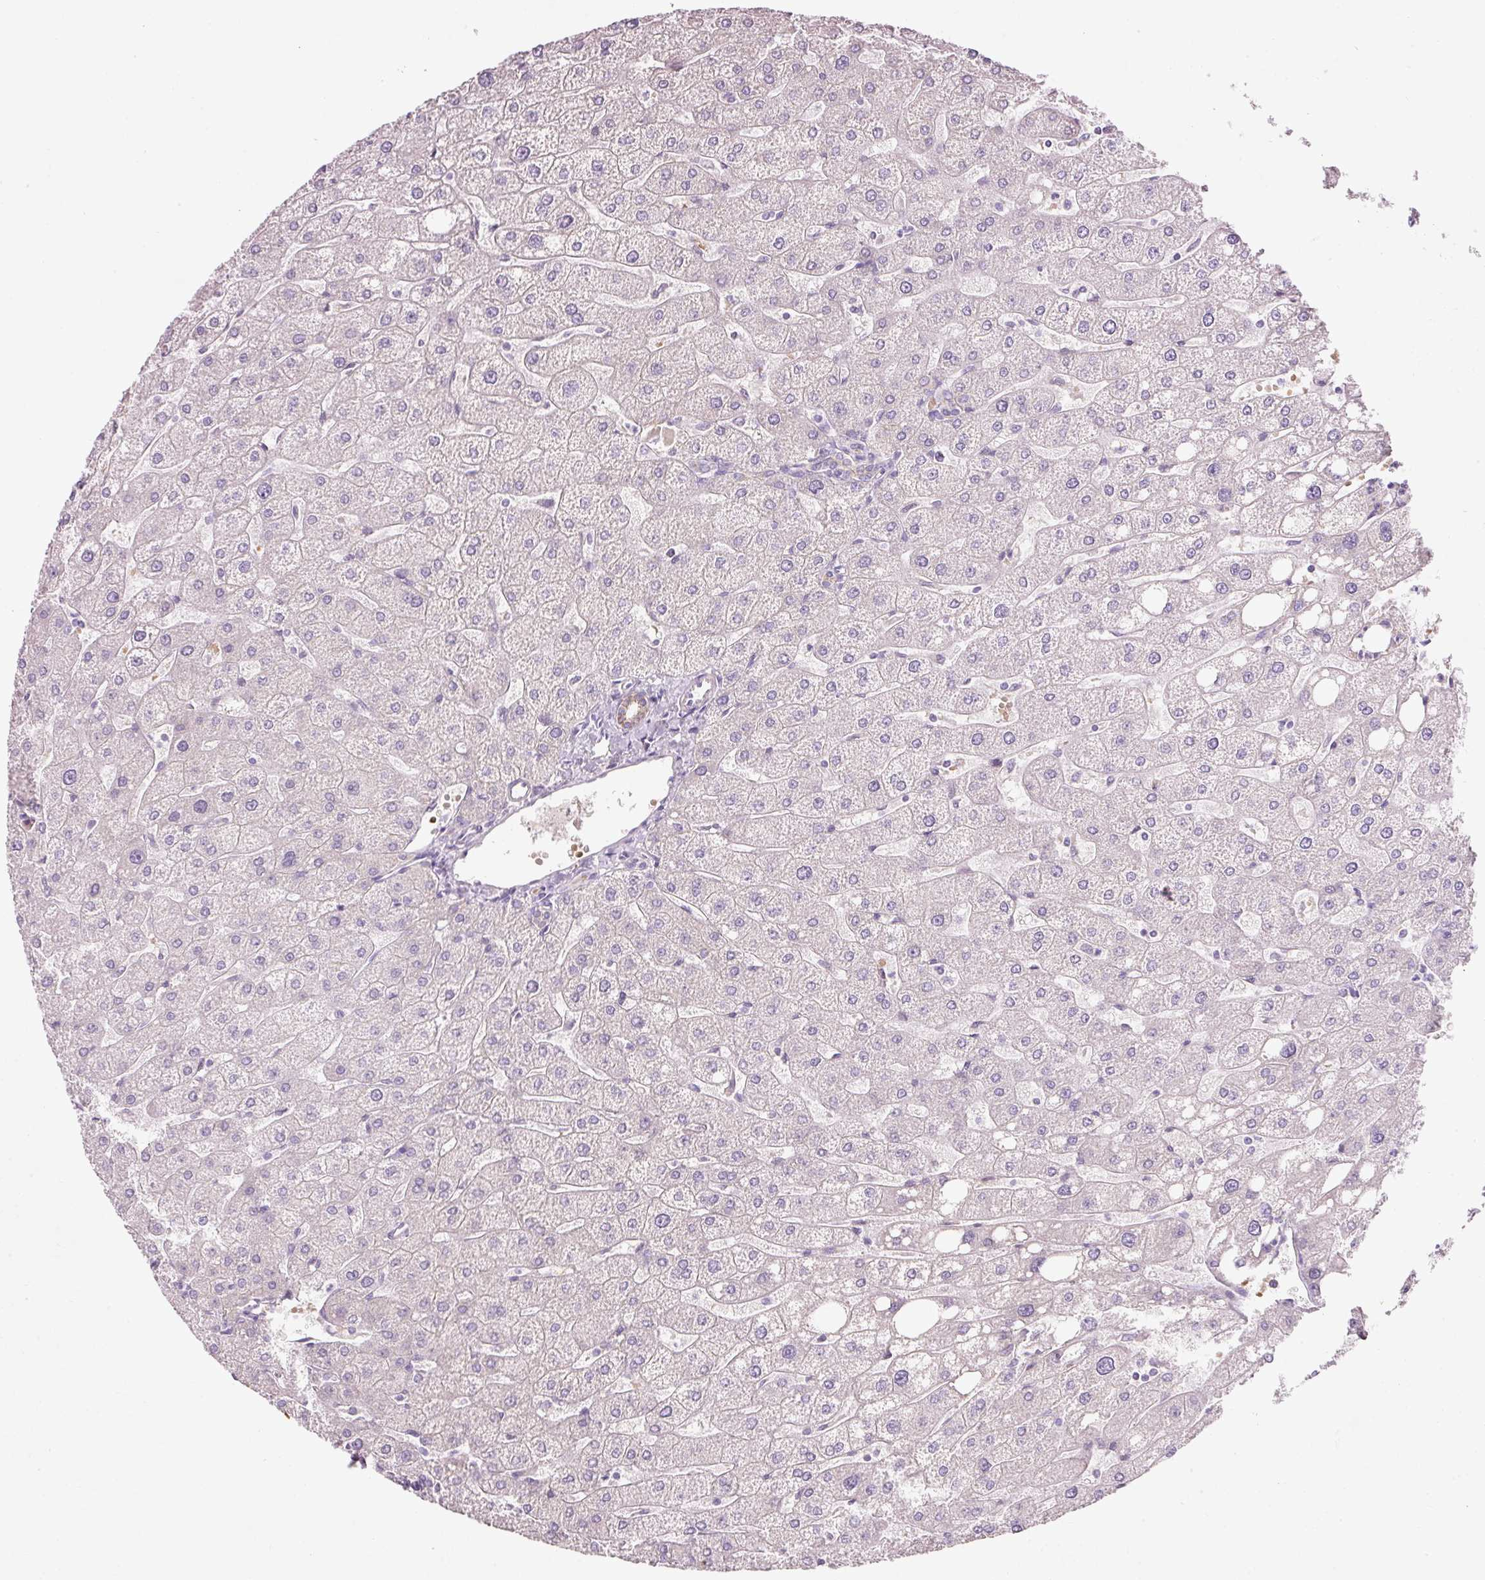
{"staining": {"intensity": "weak", "quantity": "<25%", "location": "cytoplasmic/membranous"}, "tissue": "liver", "cell_type": "Cholangiocytes", "image_type": "normal", "snomed": [{"axis": "morphology", "description": "Normal tissue, NOS"}, {"axis": "topography", "description": "Liver"}], "caption": "An IHC photomicrograph of unremarkable liver is shown. There is no staining in cholangiocytes of liver. Nuclei are stained in blue.", "gene": "DHRS11", "patient": {"sex": "male", "age": 67}}